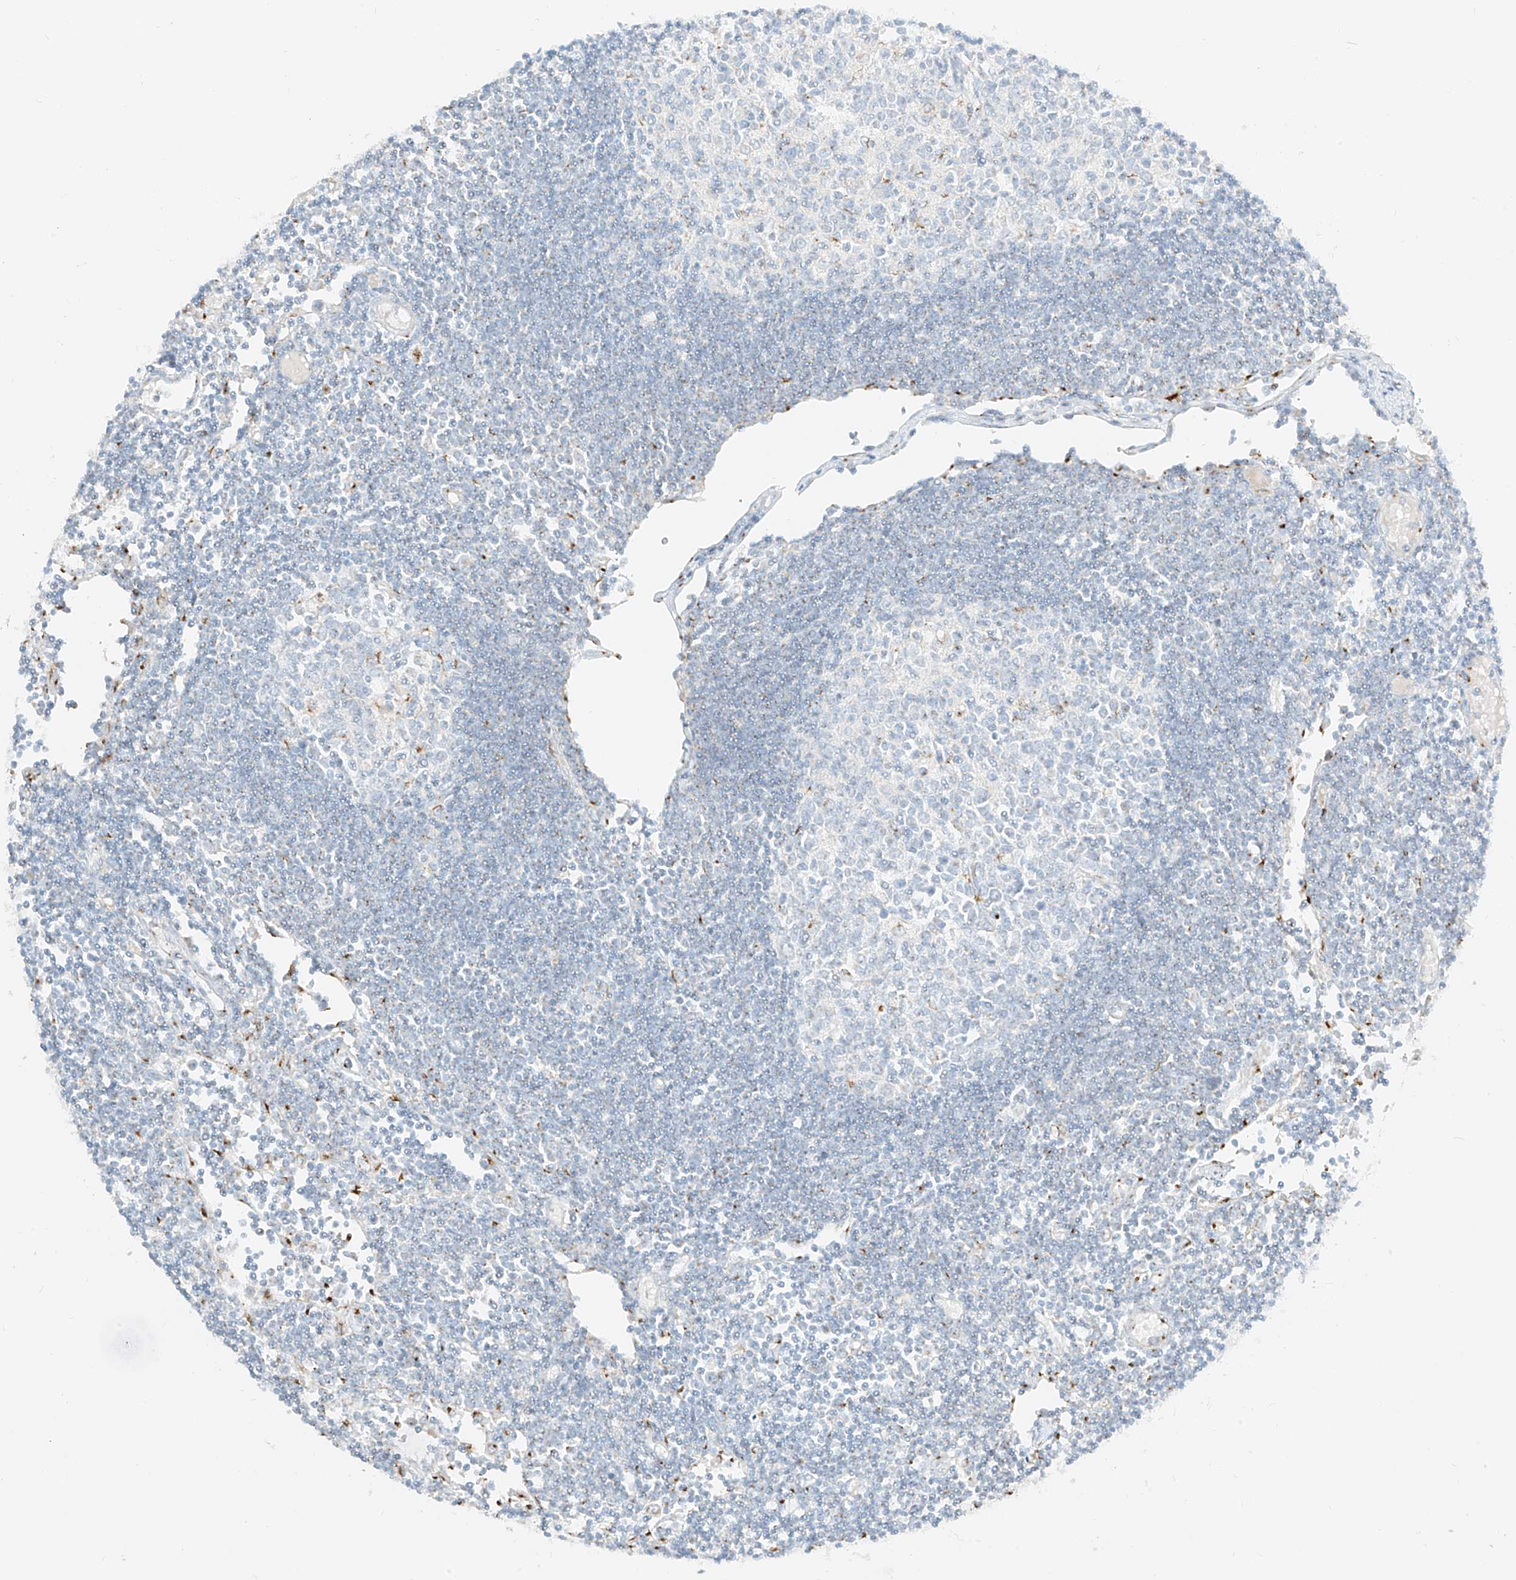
{"staining": {"intensity": "negative", "quantity": "none", "location": "none"}, "tissue": "lymph node", "cell_type": "Germinal center cells", "image_type": "normal", "snomed": [{"axis": "morphology", "description": "Normal tissue, NOS"}, {"axis": "topography", "description": "Lymph node"}], "caption": "High magnification brightfield microscopy of benign lymph node stained with DAB (3,3'-diaminobenzidine) (brown) and counterstained with hematoxylin (blue): germinal center cells show no significant positivity. The staining is performed using DAB (3,3'-diaminobenzidine) brown chromogen with nuclei counter-stained in using hematoxylin.", "gene": "TMEM87B", "patient": {"sex": "female", "age": 11}}